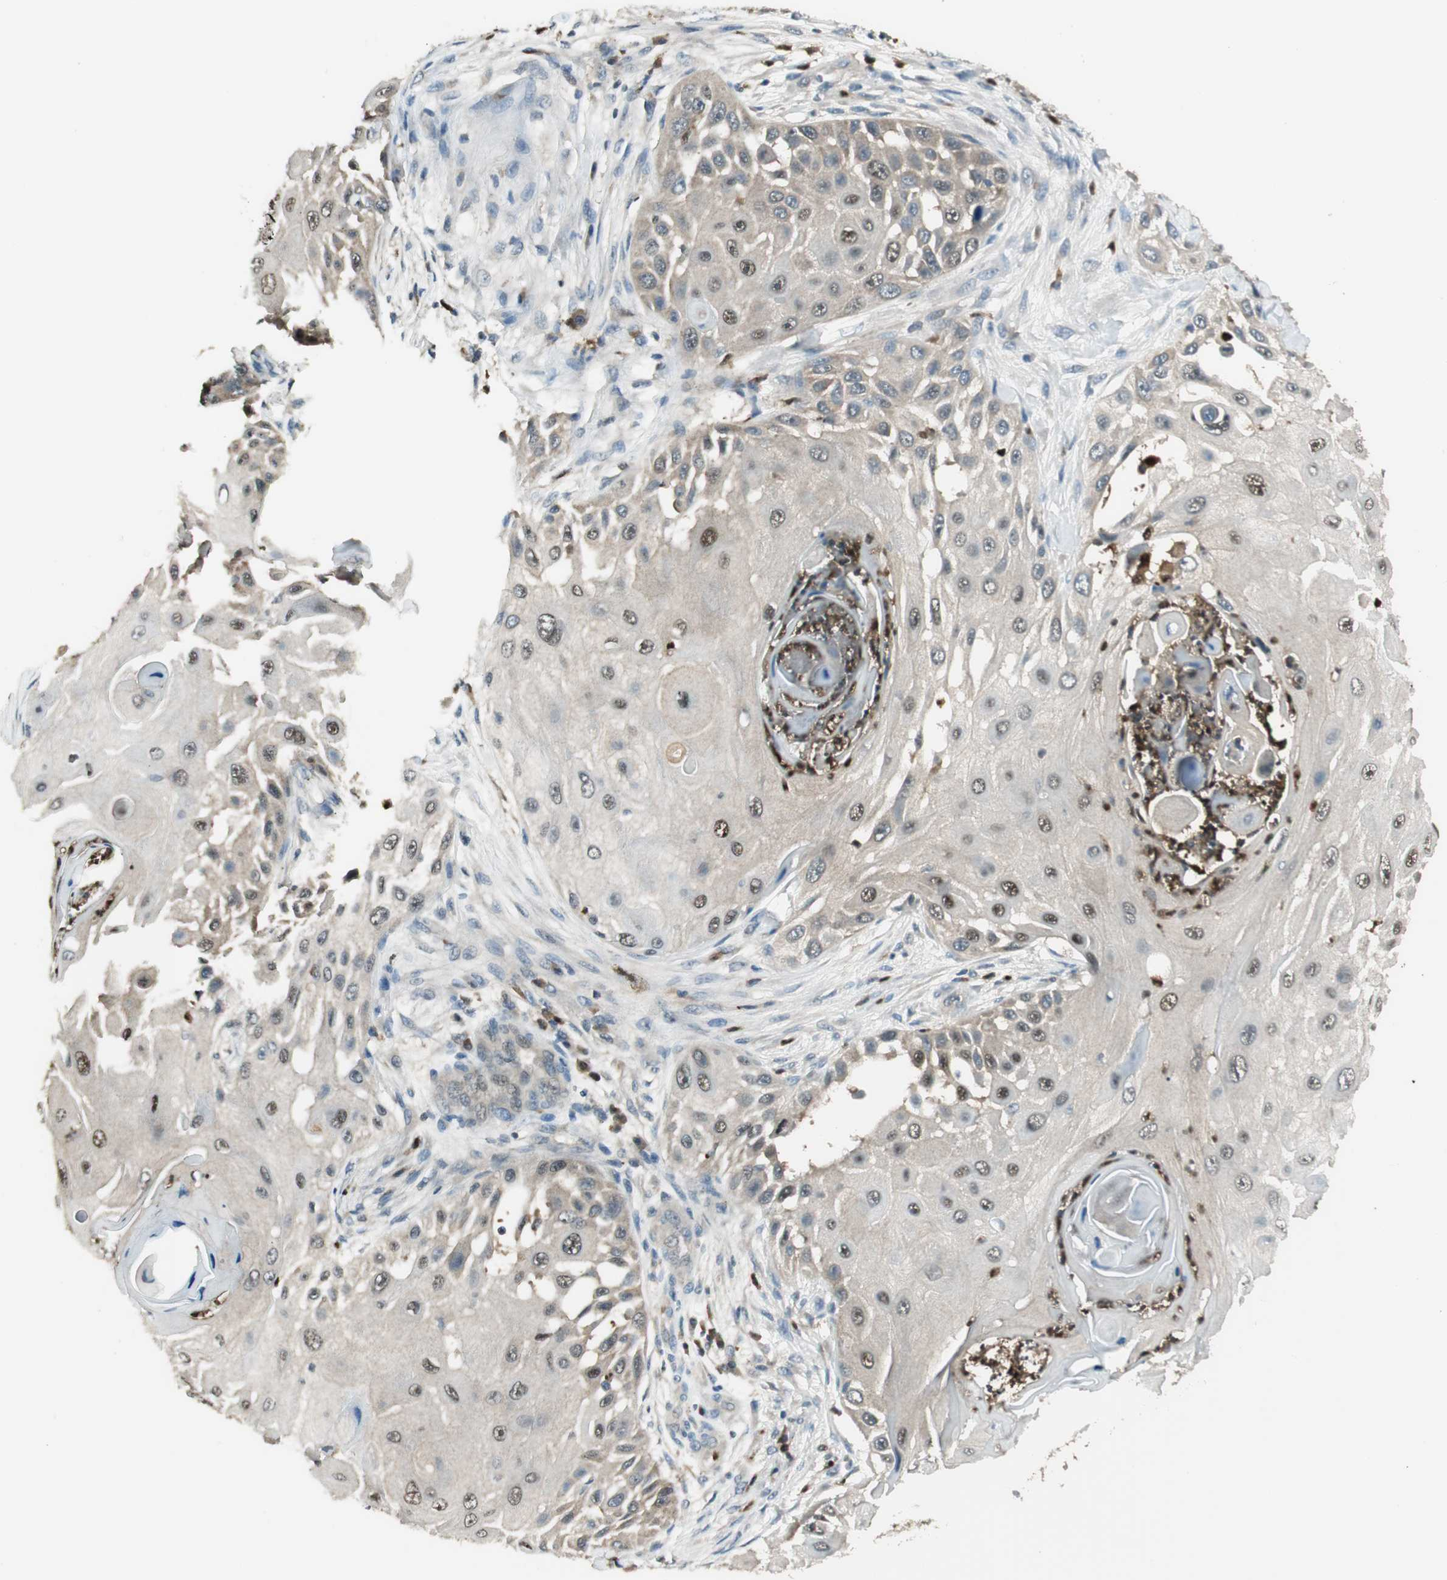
{"staining": {"intensity": "moderate", "quantity": "<25%", "location": "nuclear"}, "tissue": "skin cancer", "cell_type": "Tumor cells", "image_type": "cancer", "snomed": [{"axis": "morphology", "description": "Squamous cell carcinoma, NOS"}, {"axis": "topography", "description": "Skin"}], "caption": "Moderate nuclear expression for a protein is present in about <25% of tumor cells of skin cancer (squamous cell carcinoma) using immunohistochemistry (IHC).", "gene": "LTA4H", "patient": {"sex": "female", "age": 44}}